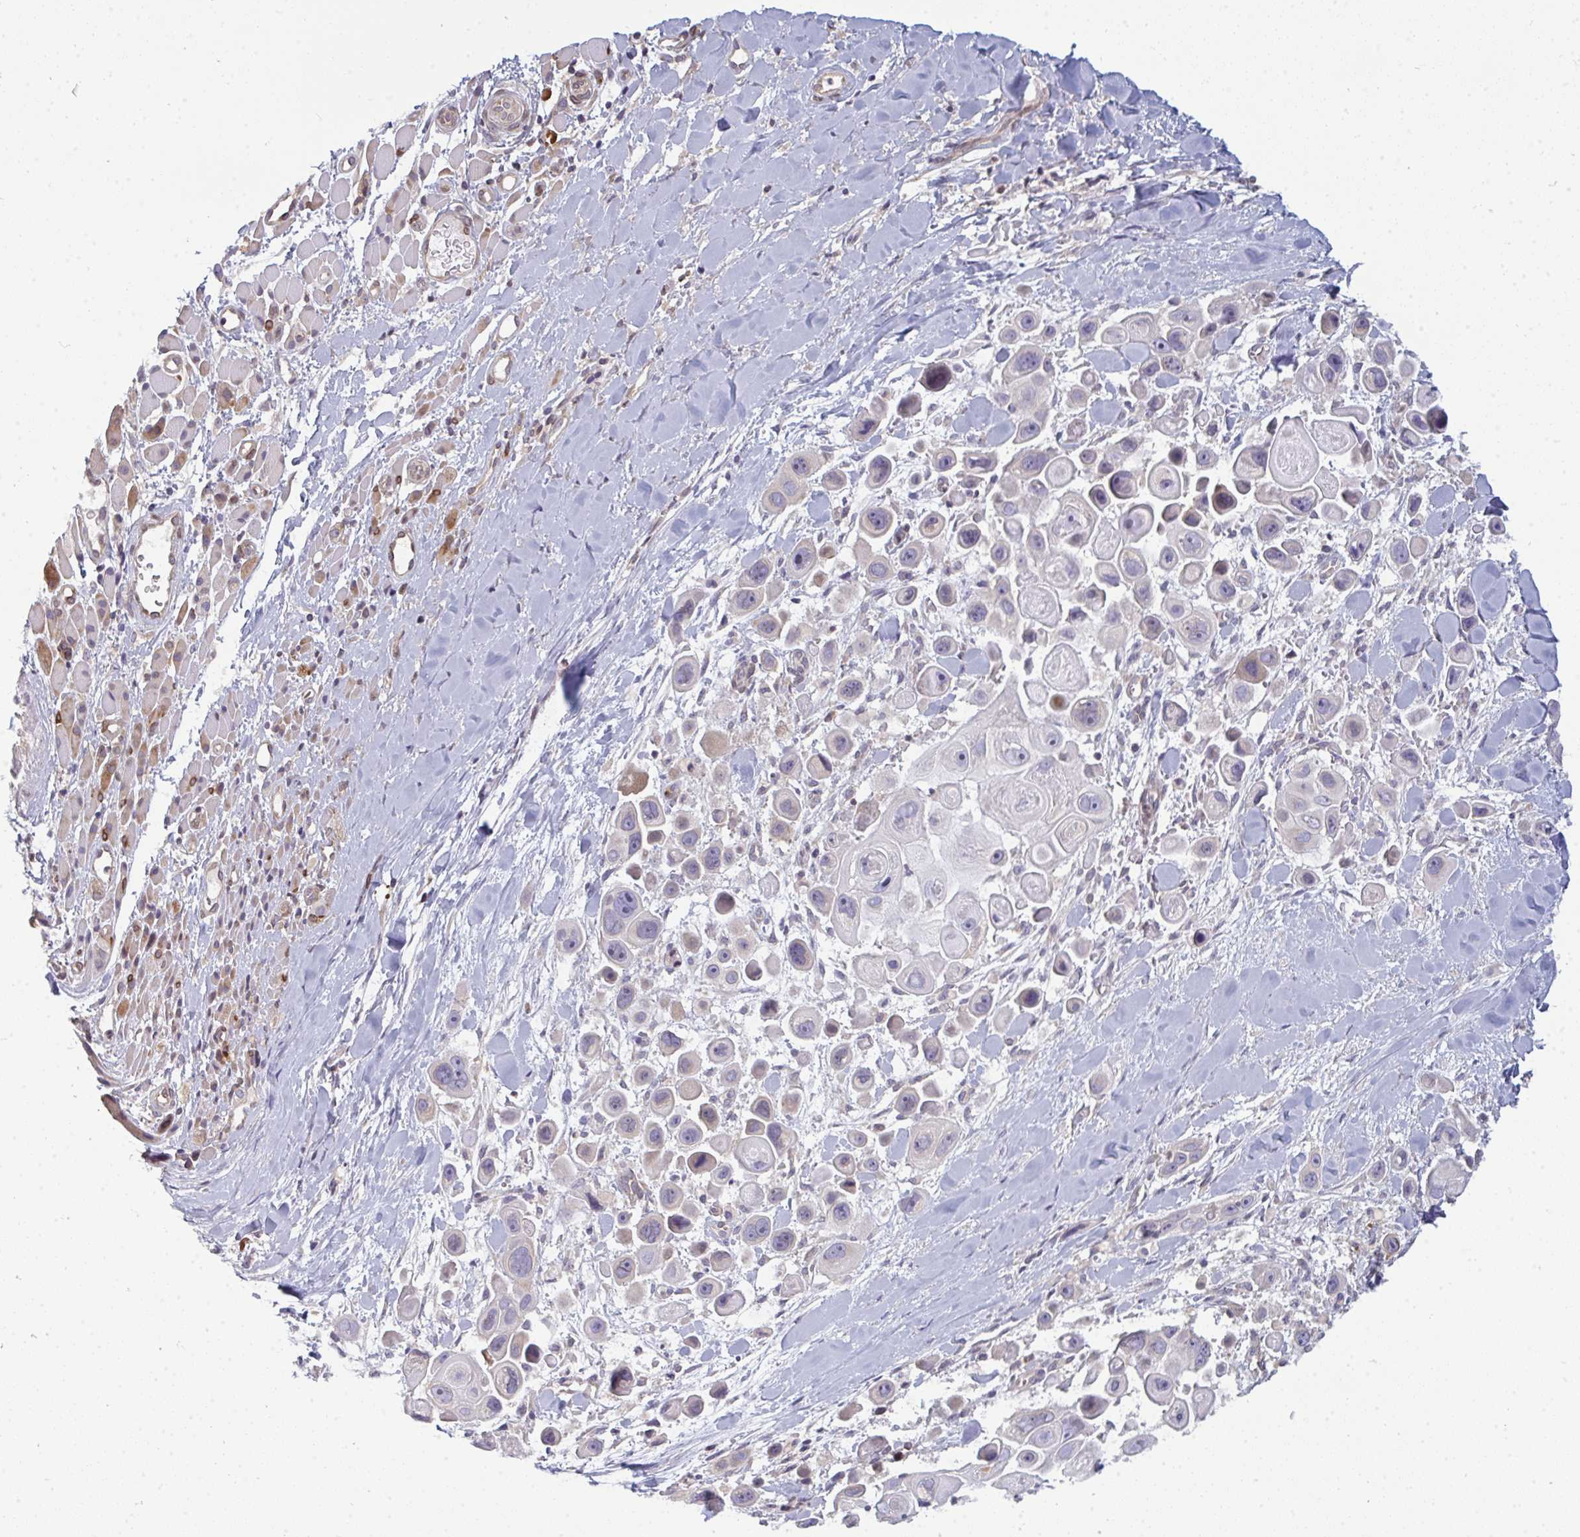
{"staining": {"intensity": "negative", "quantity": "none", "location": "none"}, "tissue": "skin cancer", "cell_type": "Tumor cells", "image_type": "cancer", "snomed": [{"axis": "morphology", "description": "Squamous cell carcinoma, NOS"}, {"axis": "topography", "description": "Skin"}], "caption": "Immunohistochemistry (IHC) image of neoplastic tissue: skin cancer stained with DAB demonstrates no significant protein staining in tumor cells.", "gene": "LYSMD4", "patient": {"sex": "male", "age": 67}}